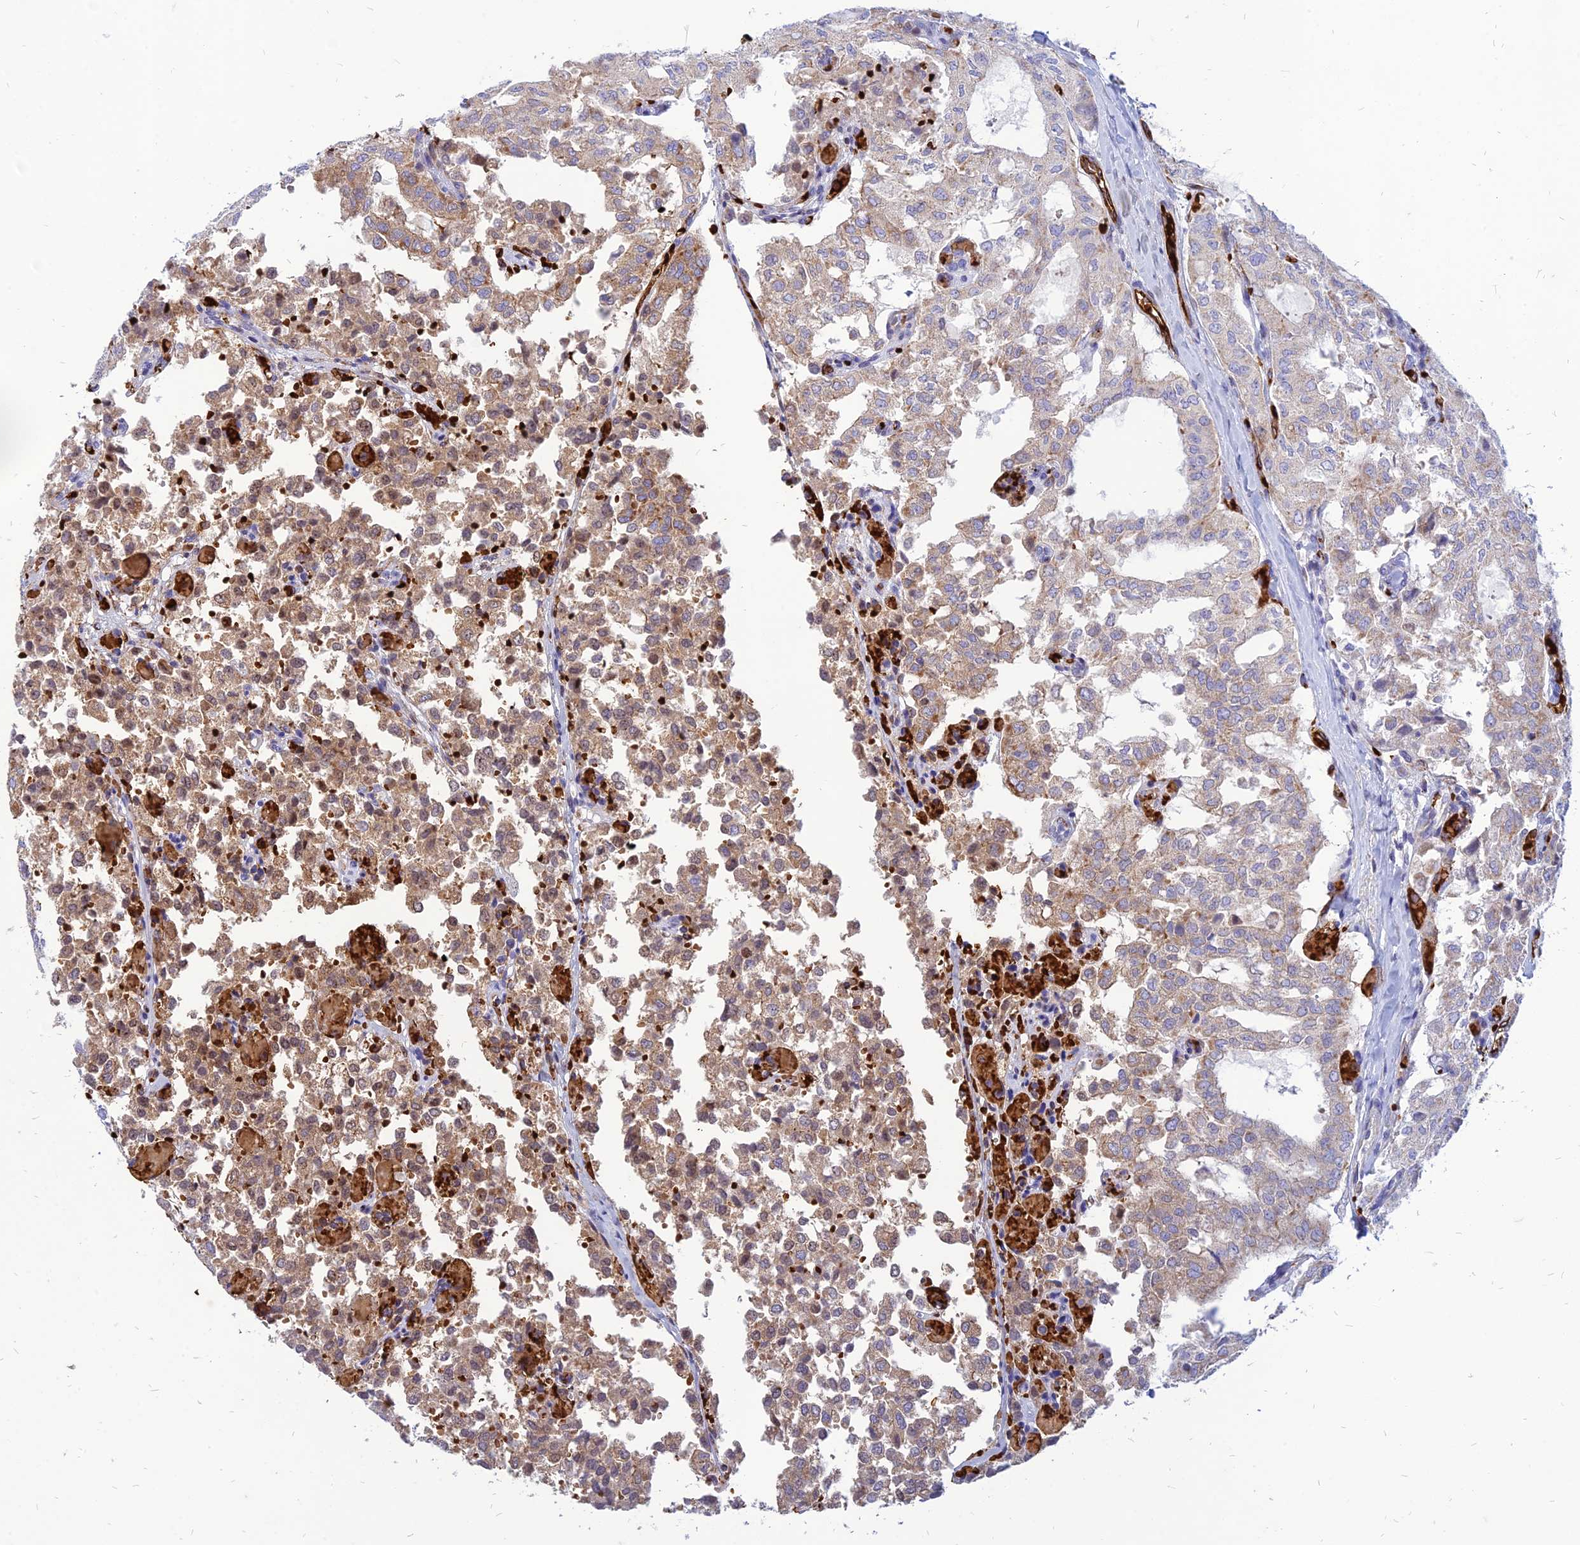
{"staining": {"intensity": "weak", "quantity": "25%-75%", "location": "cytoplasmic/membranous"}, "tissue": "thyroid cancer", "cell_type": "Tumor cells", "image_type": "cancer", "snomed": [{"axis": "morphology", "description": "Follicular adenoma carcinoma, NOS"}, {"axis": "topography", "description": "Thyroid gland"}], "caption": "Immunohistochemistry histopathology image of neoplastic tissue: human thyroid cancer (follicular adenoma carcinoma) stained using immunohistochemistry (IHC) shows low levels of weak protein expression localized specifically in the cytoplasmic/membranous of tumor cells, appearing as a cytoplasmic/membranous brown color.", "gene": "HHAT", "patient": {"sex": "male", "age": 75}}